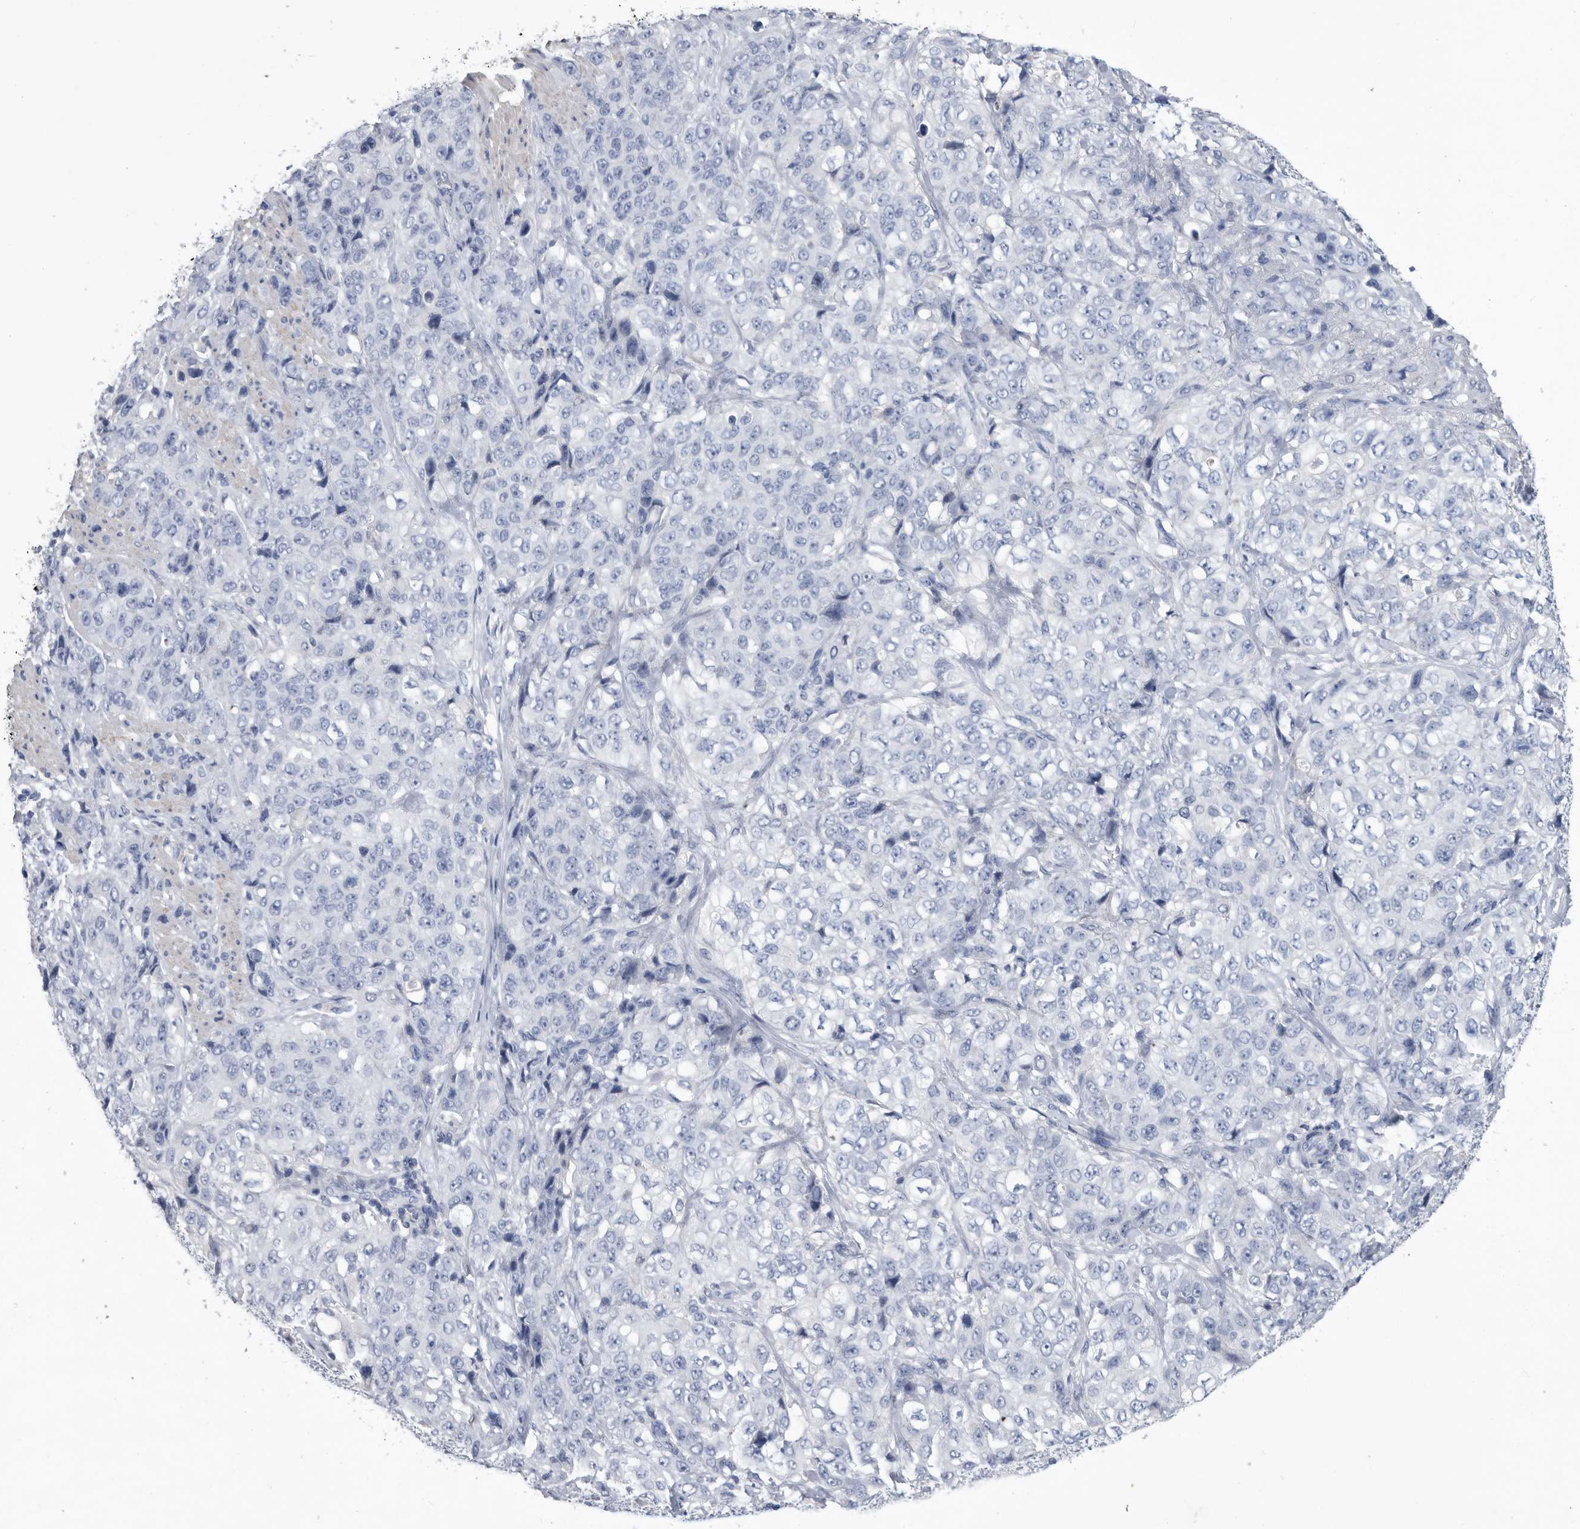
{"staining": {"intensity": "negative", "quantity": "none", "location": "none"}, "tissue": "stomach cancer", "cell_type": "Tumor cells", "image_type": "cancer", "snomed": [{"axis": "morphology", "description": "Adenocarcinoma, NOS"}, {"axis": "topography", "description": "Stomach"}], "caption": "A high-resolution image shows IHC staining of stomach cancer, which demonstrates no significant positivity in tumor cells. Brightfield microscopy of immunohistochemistry stained with DAB (brown) and hematoxylin (blue), captured at high magnification.", "gene": "BTBD6", "patient": {"sex": "male", "age": 48}}